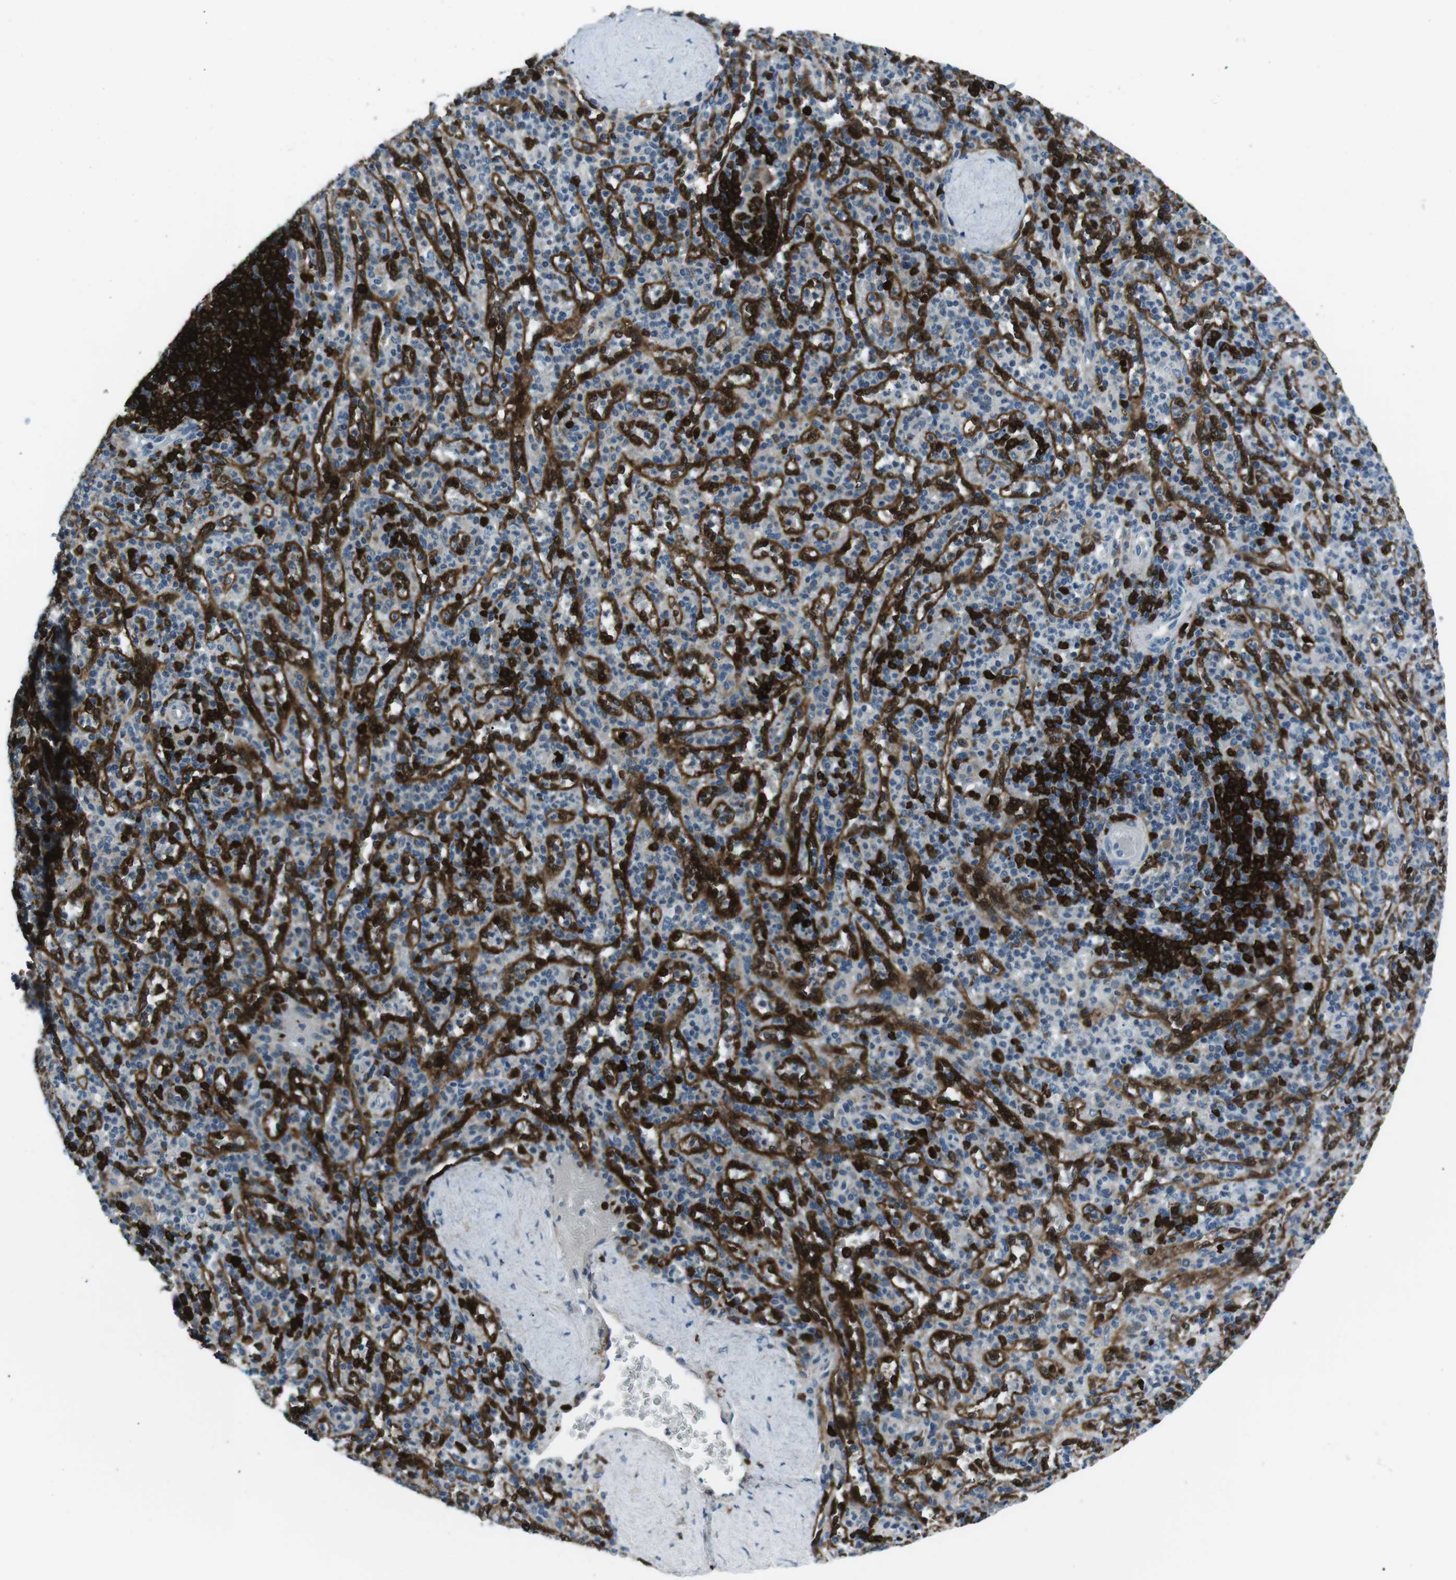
{"staining": {"intensity": "strong", "quantity": "<25%", "location": "cytoplasmic/membranous"}, "tissue": "spleen", "cell_type": "Cells in red pulp", "image_type": "normal", "snomed": [{"axis": "morphology", "description": "Normal tissue, NOS"}, {"axis": "topography", "description": "Spleen"}], "caption": "Unremarkable spleen reveals strong cytoplasmic/membranous positivity in about <25% of cells in red pulp, visualized by immunohistochemistry. (IHC, brightfield microscopy, high magnification).", "gene": "BLNK", "patient": {"sex": "male", "age": 36}}